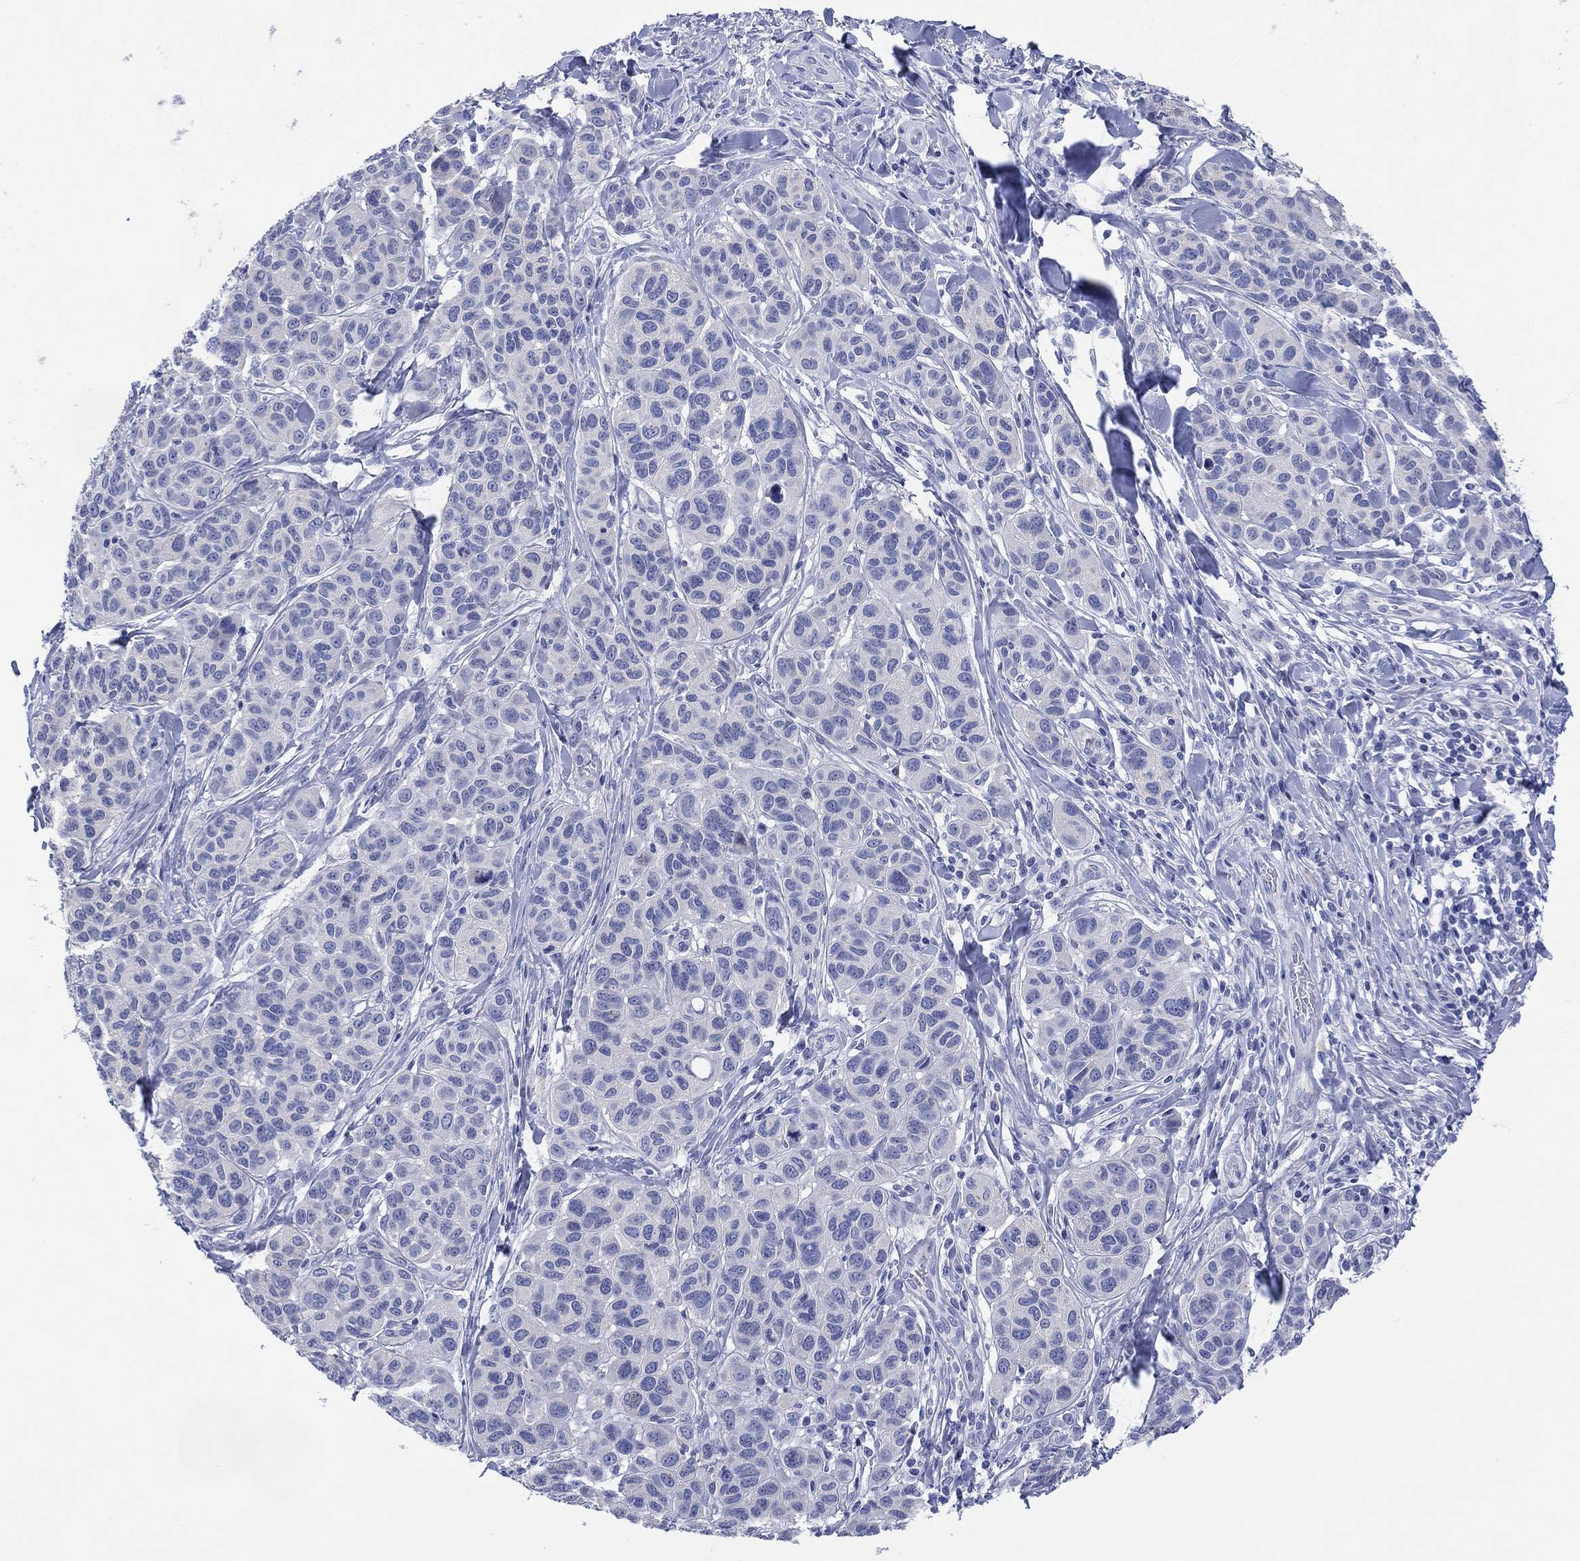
{"staining": {"intensity": "negative", "quantity": "none", "location": "none"}, "tissue": "melanoma", "cell_type": "Tumor cells", "image_type": "cancer", "snomed": [{"axis": "morphology", "description": "Malignant melanoma, NOS"}, {"axis": "topography", "description": "Skin"}], "caption": "Immunohistochemical staining of melanoma shows no significant staining in tumor cells. (DAB immunohistochemistry (IHC) with hematoxylin counter stain).", "gene": "CHRNA3", "patient": {"sex": "male", "age": 79}}